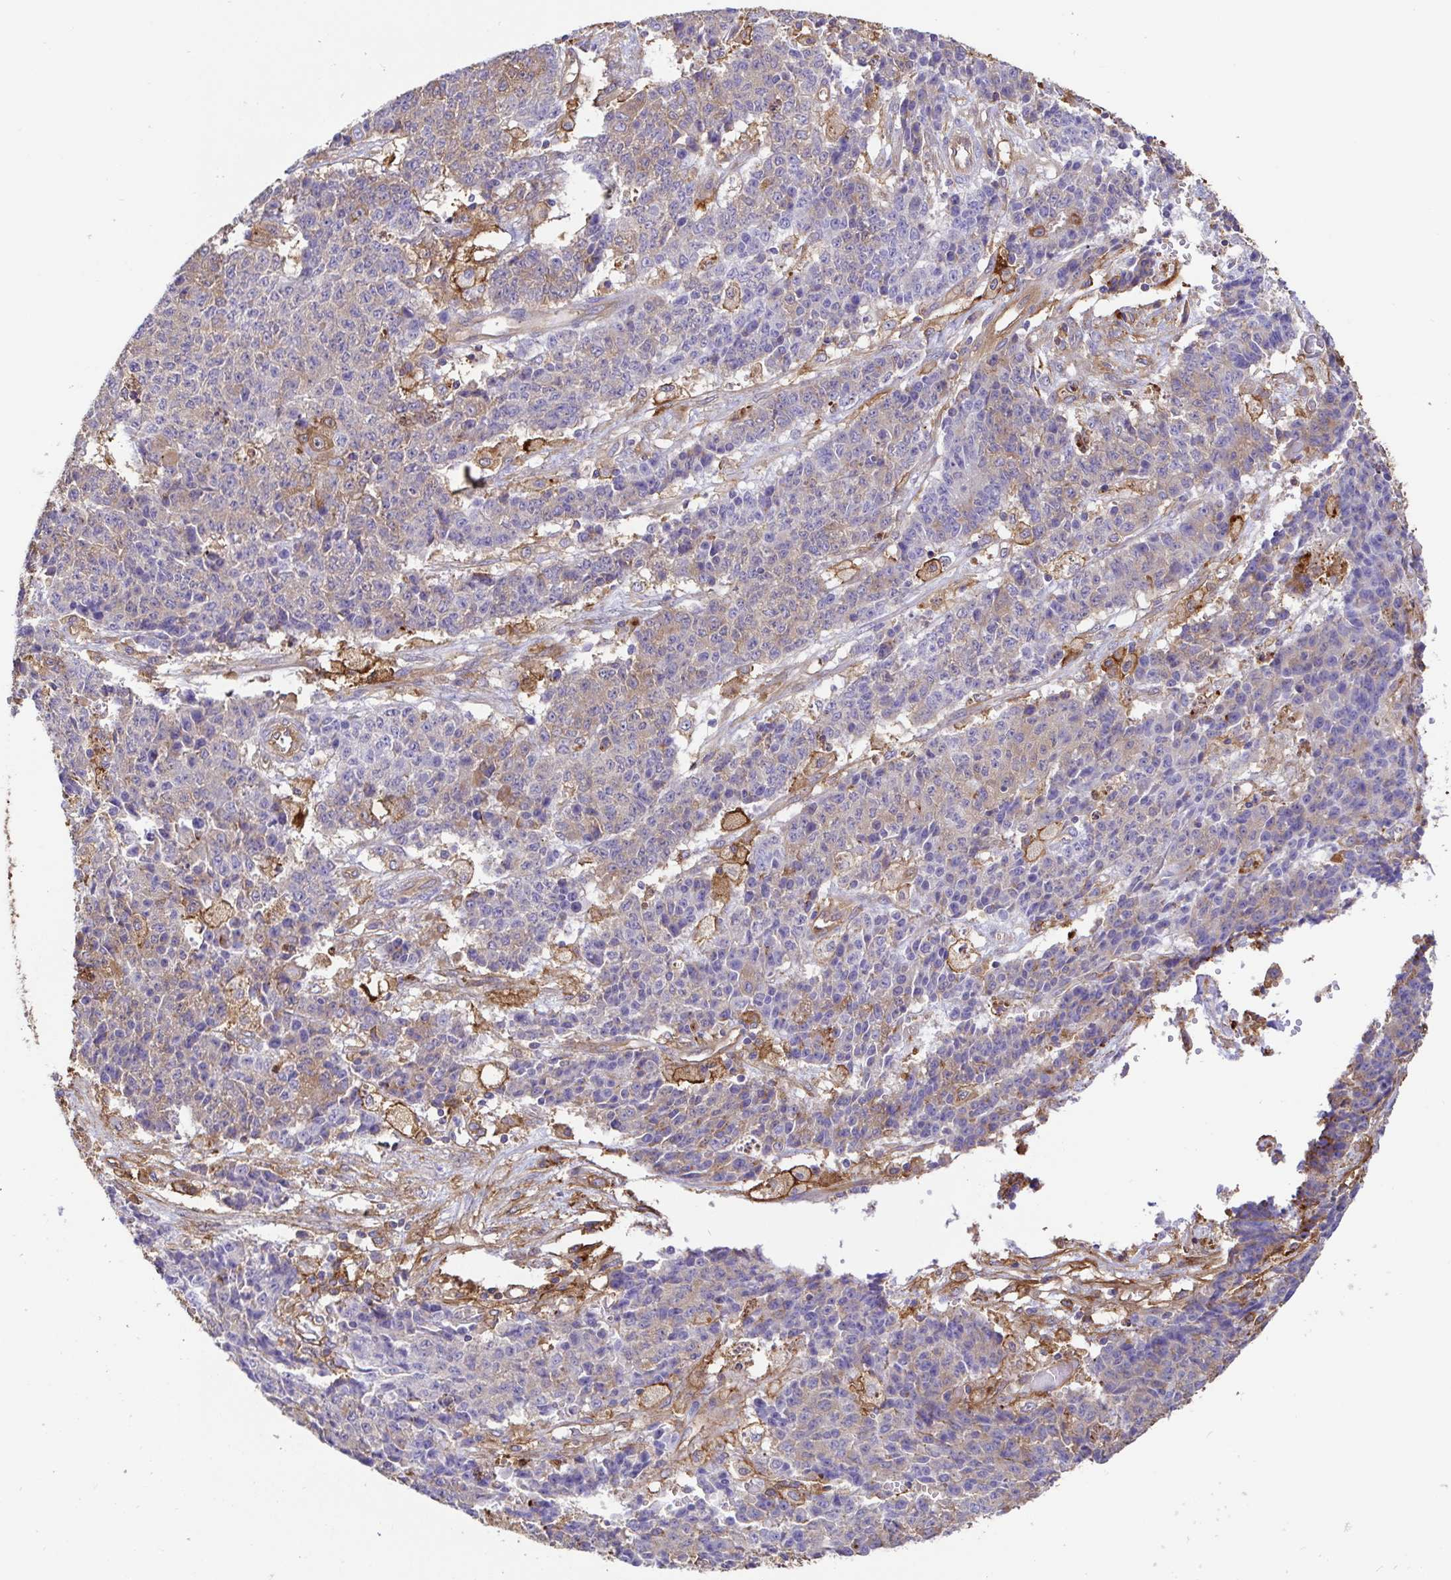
{"staining": {"intensity": "moderate", "quantity": "<25%", "location": "cytoplasmic/membranous"}, "tissue": "ovarian cancer", "cell_type": "Tumor cells", "image_type": "cancer", "snomed": [{"axis": "morphology", "description": "Carcinoma, endometroid"}, {"axis": "topography", "description": "Ovary"}], "caption": "Immunohistochemical staining of ovarian cancer (endometroid carcinoma) shows low levels of moderate cytoplasmic/membranous protein expression in about <25% of tumor cells.", "gene": "ANXA2", "patient": {"sex": "female", "age": 42}}